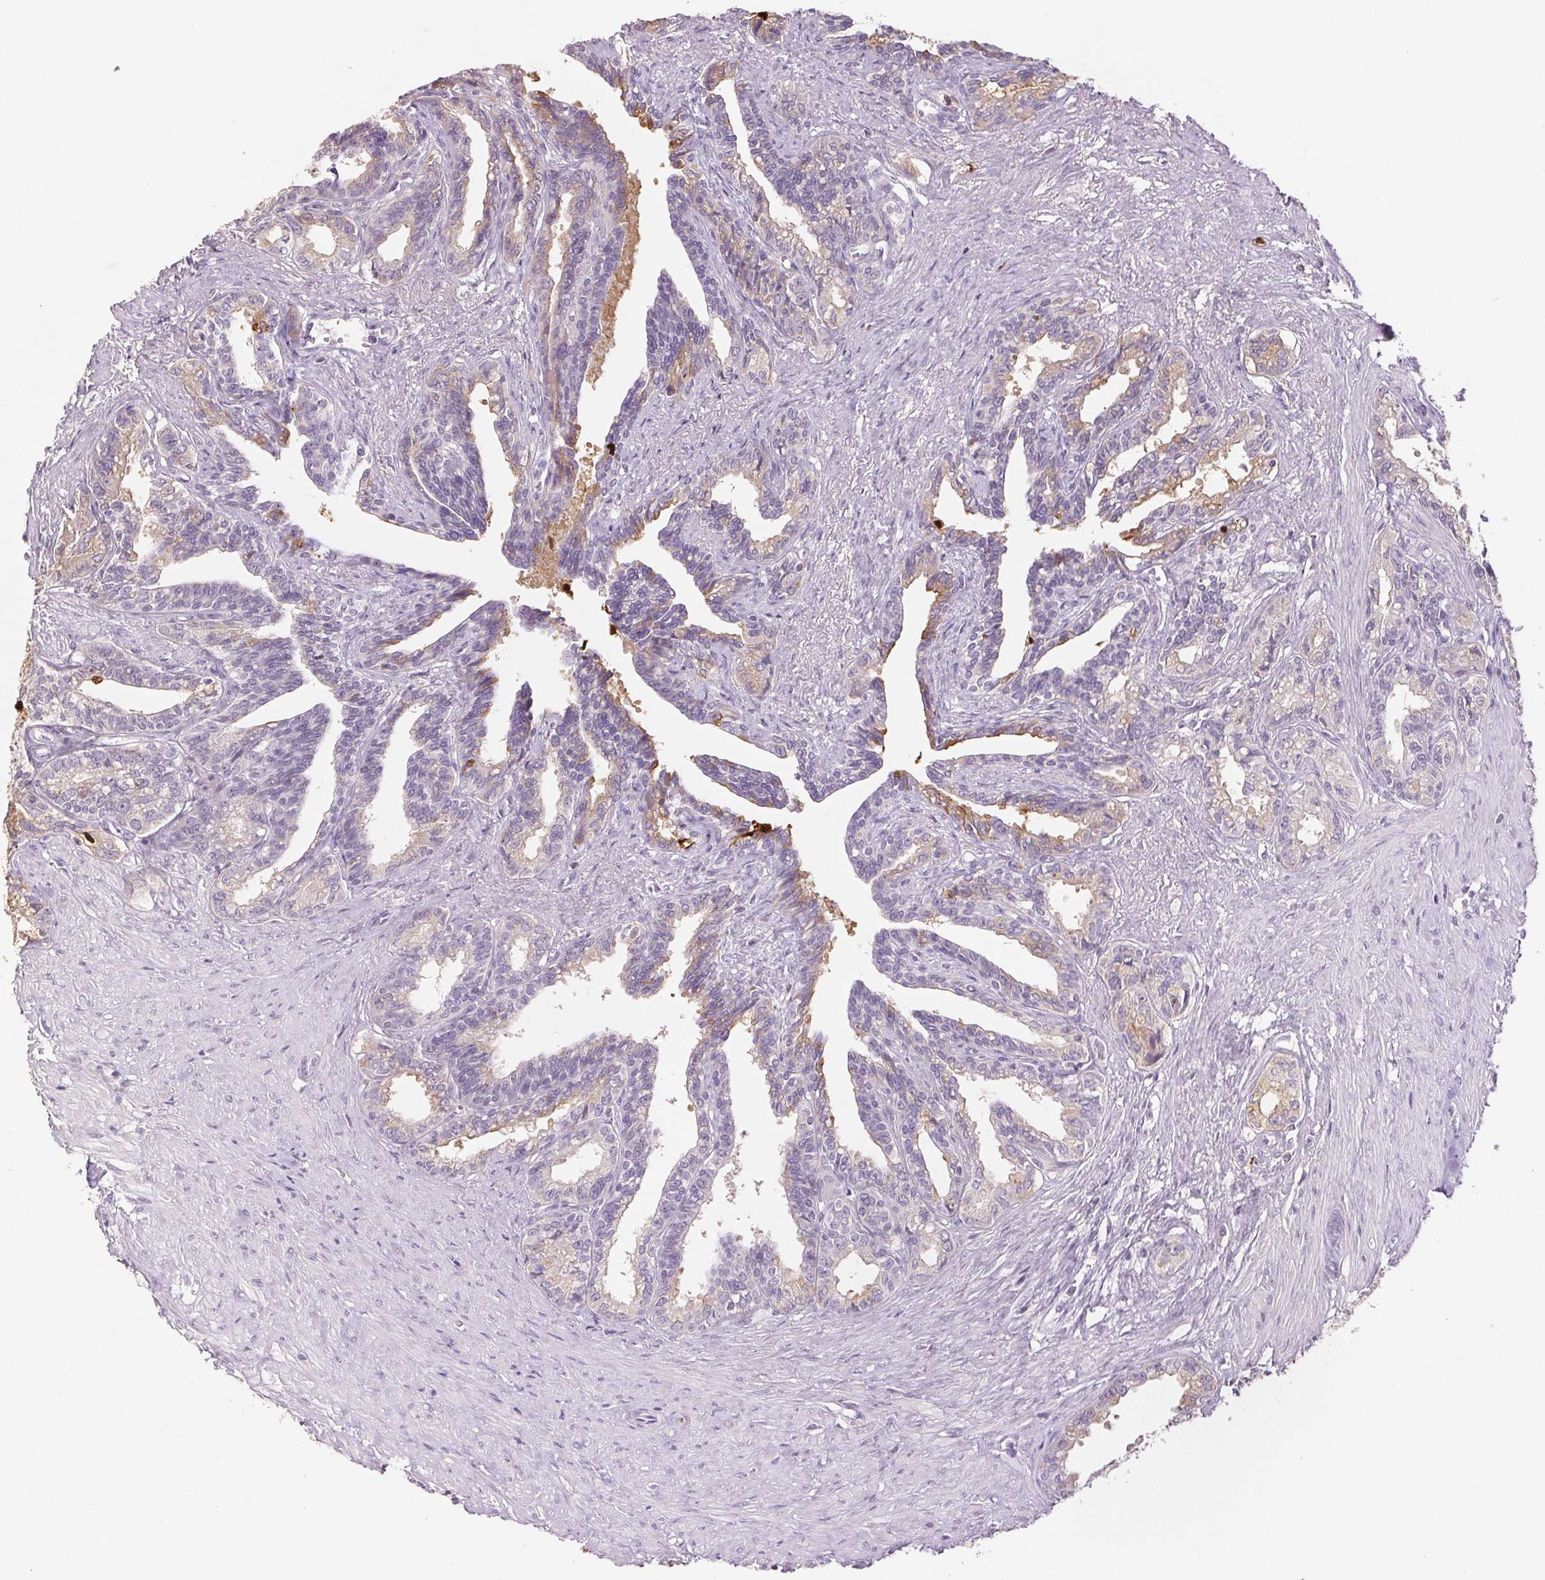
{"staining": {"intensity": "moderate", "quantity": "<25%", "location": "cytoplasmic/membranous"}, "tissue": "seminal vesicle", "cell_type": "Glandular cells", "image_type": "normal", "snomed": [{"axis": "morphology", "description": "Normal tissue, NOS"}, {"axis": "morphology", "description": "Urothelial carcinoma, NOS"}, {"axis": "topography", "description": "Urinary bladder"}, {"axis": "topography", "description": "Seminal veicle"}], "caption": "The immunohistochemical stain labels moderate cytoplasmic/membranous staining in glandular cells of normal seminal vesicle. (IHC, brightfield microscopy, high magnification).", "gene": "LTF", "patient": {"sex": "male", "age": 76}}